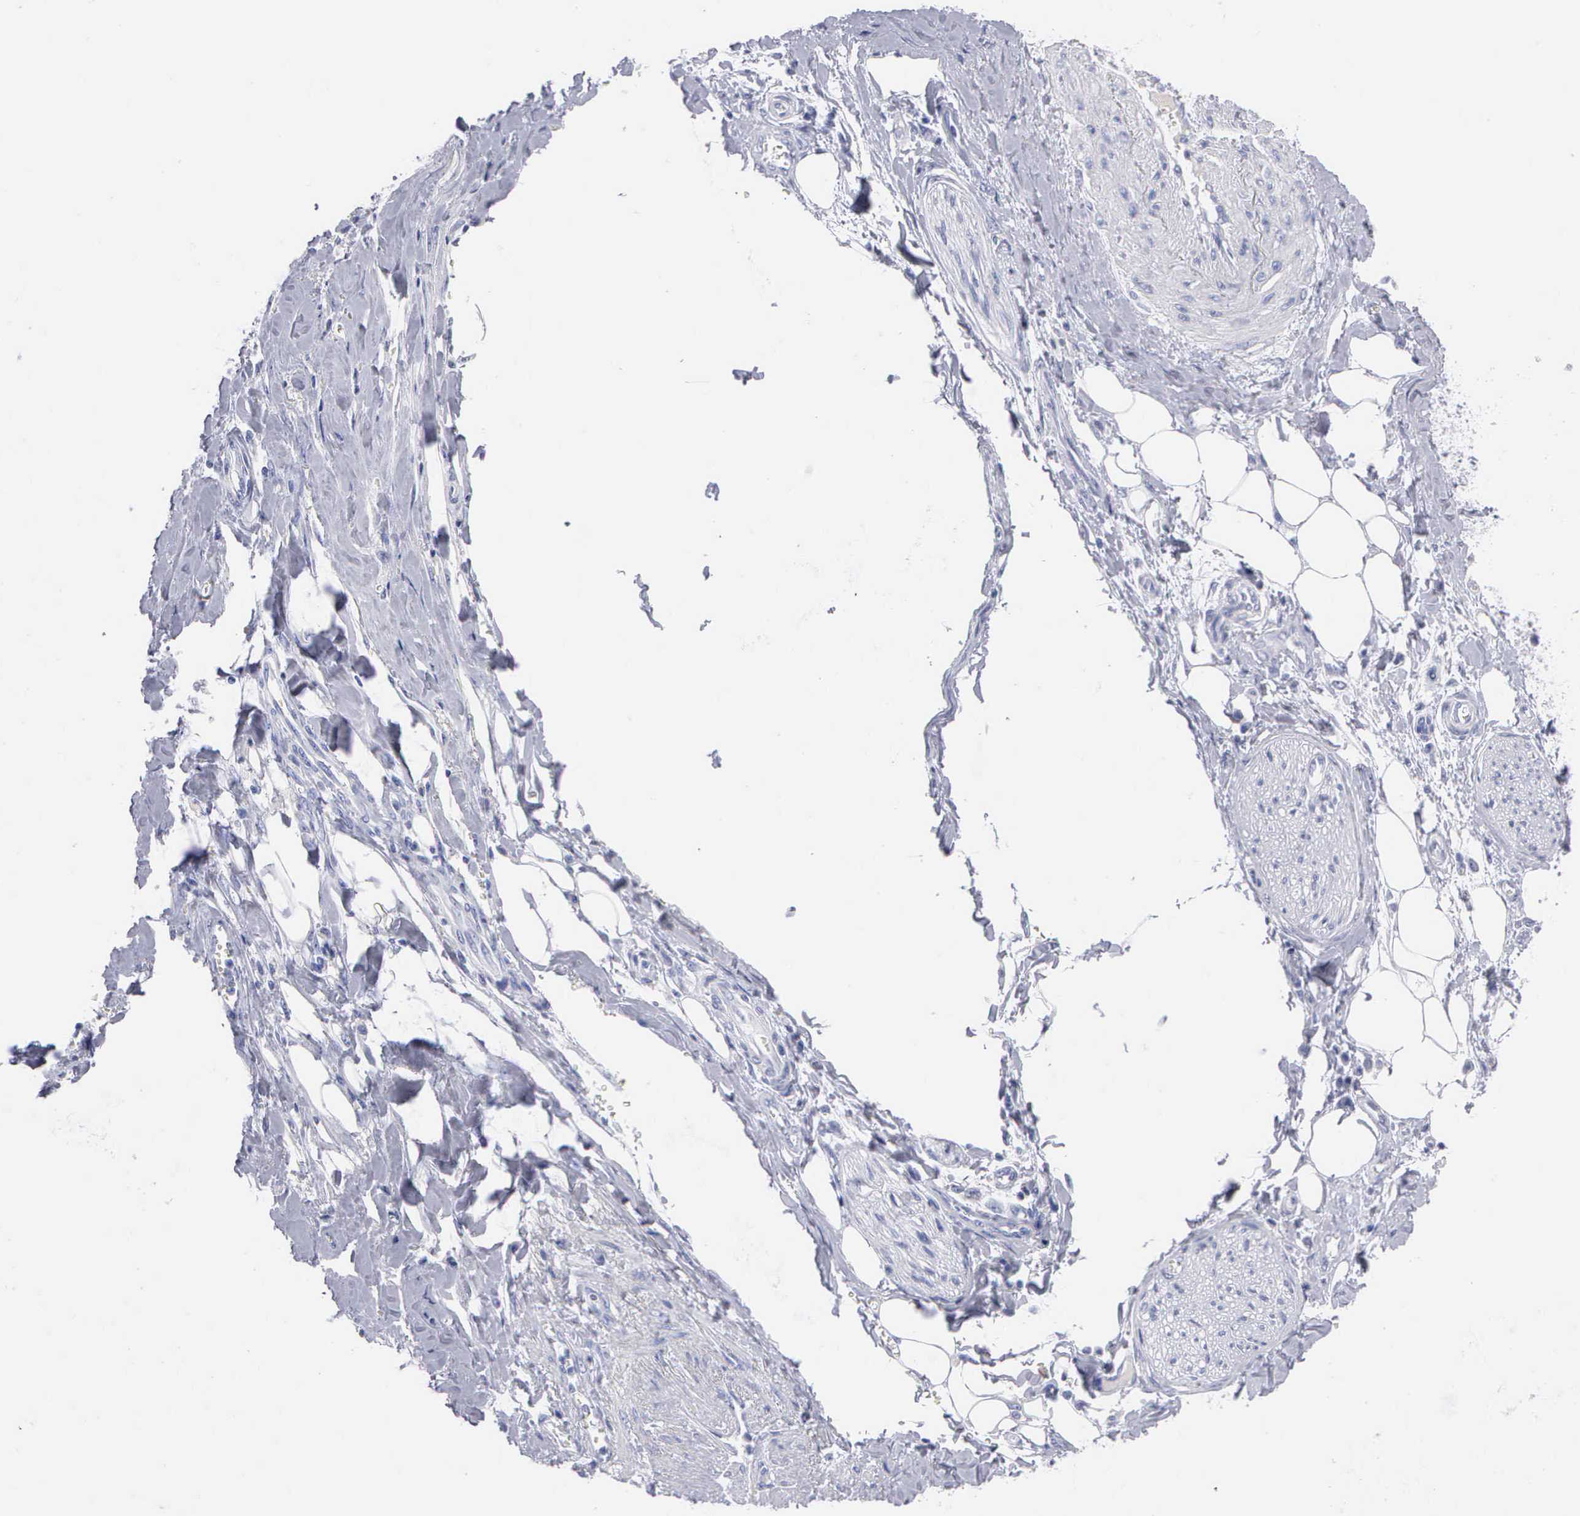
{"staining": {"intensity": "negative", "quantity": "none", "location": "none"}, "tissue": "pancreatic cancer", "cell_type": "Tumor cells", "image_type": "cancer", "snomed": [{"axis": "morphology", "description": "Adenocarcinoma, NOS"}, {"axis": "topography", "description": "Pancreas"}], "caption": "This is an IHC micrograph of adenocarcinoma (pancreatic). There is no expression in tumor cells.", "gene": "CYP19A1", "patient": {"sex": "male", "age": 69}}